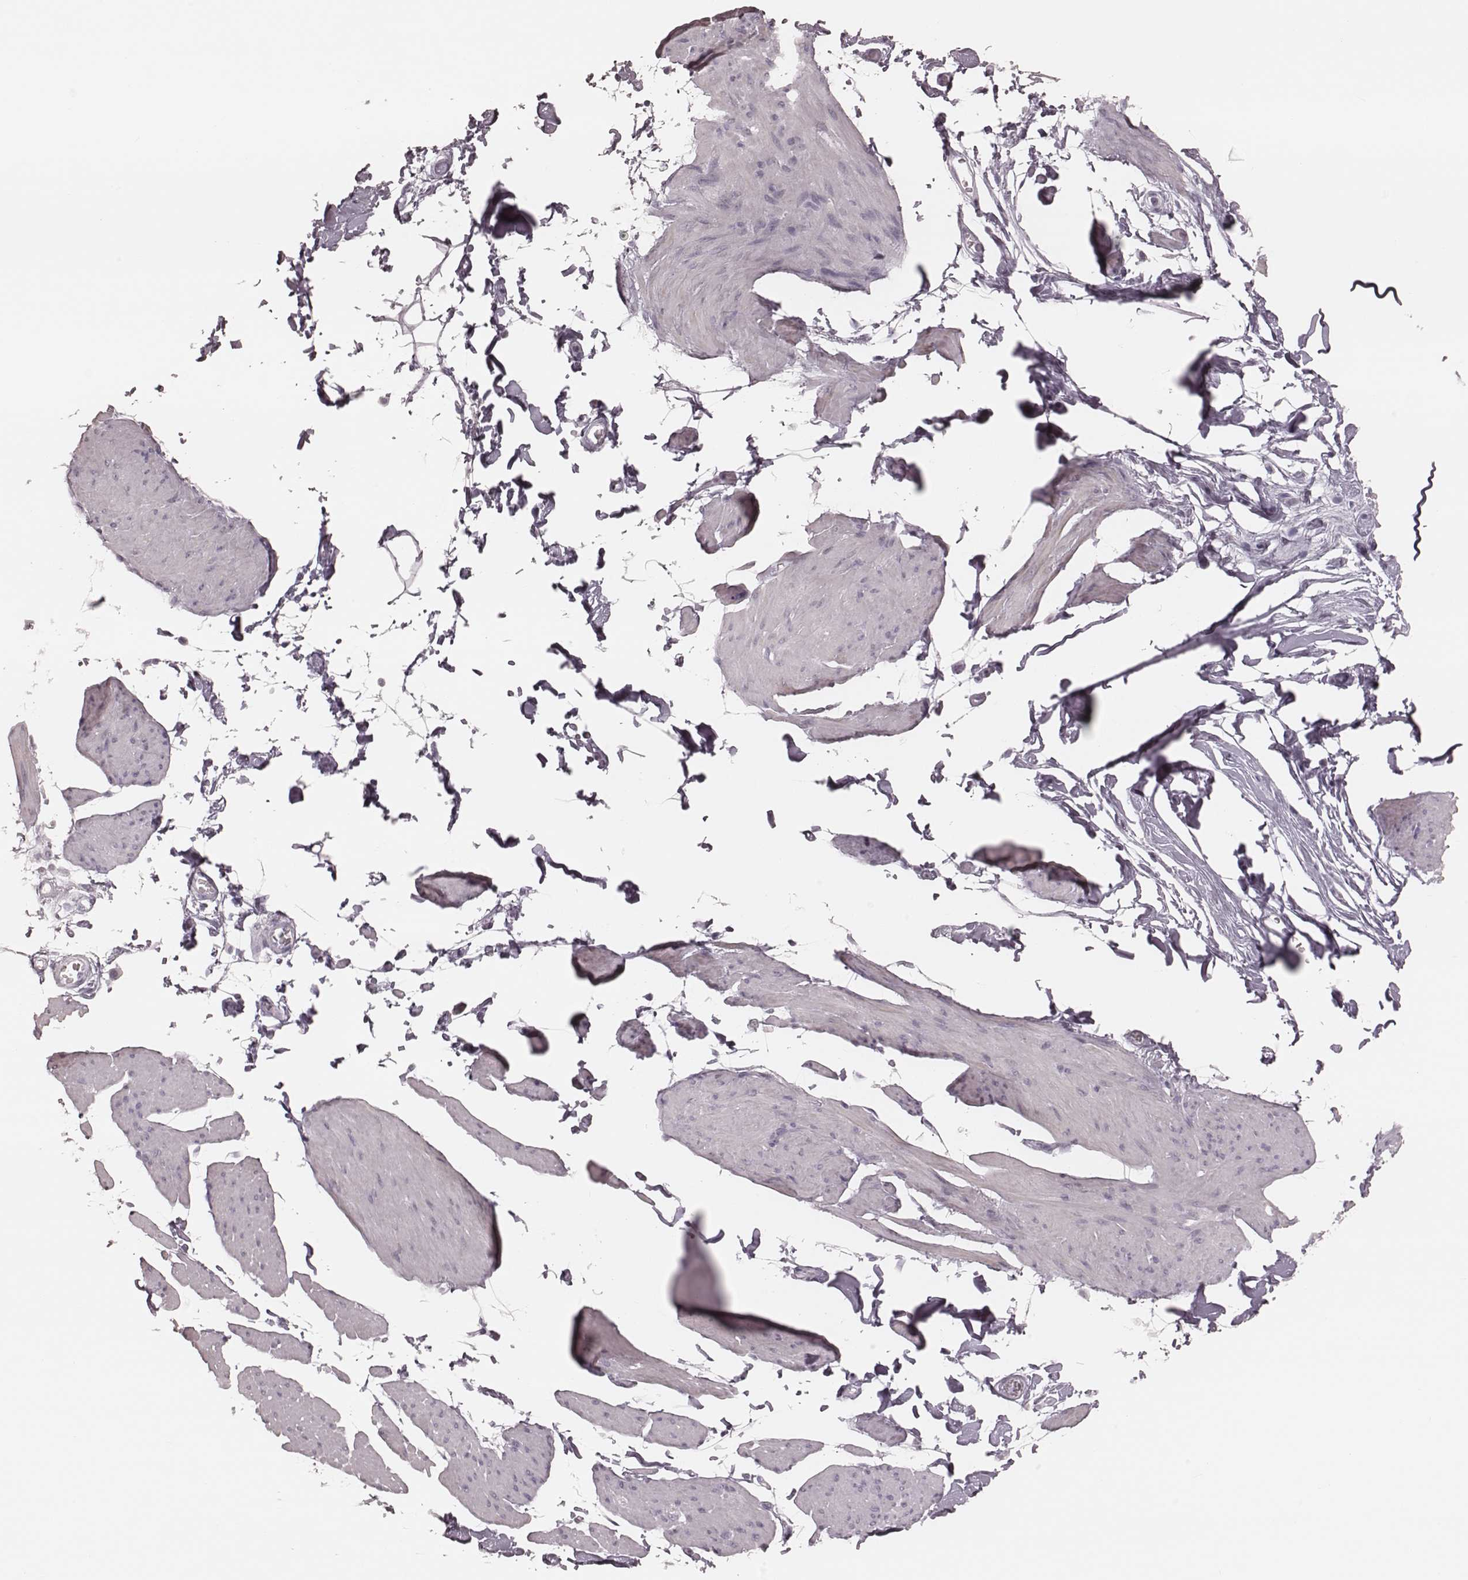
{"staining": {"intensity": "negative", "quantity": "none", "location": "none"}, "tissue": "smooth muscle", "cell_type": "Smooth muscle cells", "image_type": "normal", "snomed": [{"axis": "morphology", "description": "Normal tissue, NOS"}, {"axis": "topography", "description": "Adipose tissue"}, {"axis": "topography", "description": "Smooth muscle"}, {"axis": "topography", "description": "Peripheral nerve tissue"}], "caption": "Immunohistochemical staining of benign human smooth muscle reveals no significant positivity in smooth muscle cells. (IHC, brightfield microscopy, high magnification).", "gene": "KRT74", "patient": {"sex": "male", "age": 83}}